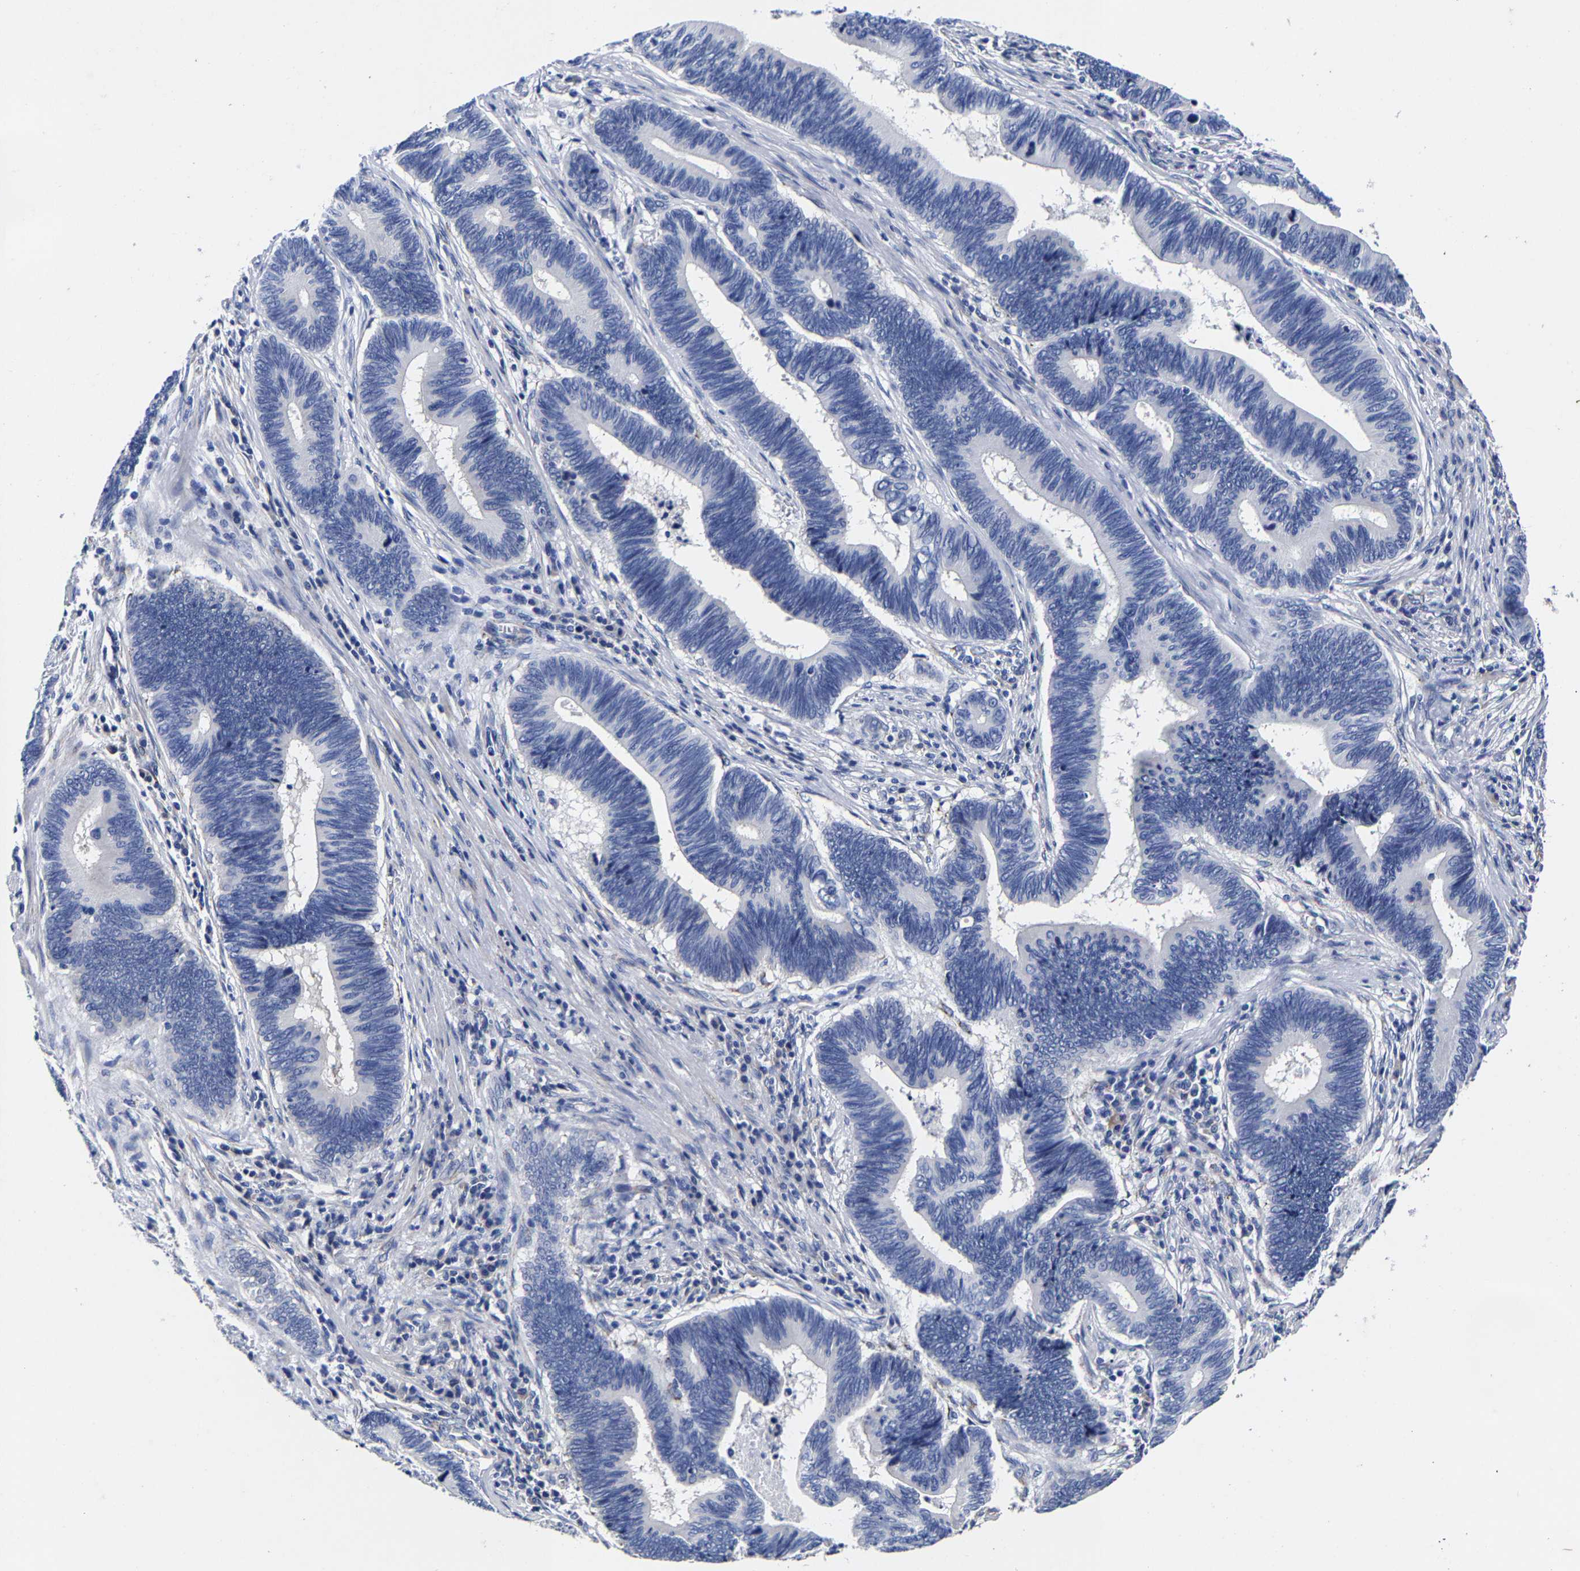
{"staining": {"intensity": "negative", "quantity": "none", "location": "none"}, "tissue": "pancreatic cancer", "cell_type": "Tumor cells", "image_type": "cancer", "snomed": [{"axis": "morphology", "description": "Adenocarcinoma, NOS"}, {"axis": "topography", "description": "Pancreas"}], "caption": "DAB immunohistochemical staining of human pancreatic adenocarcinoma exhibits no significant staining in tumor cells.", "gene": "AASS", "patient": {"sex": "female", "age": 70}}